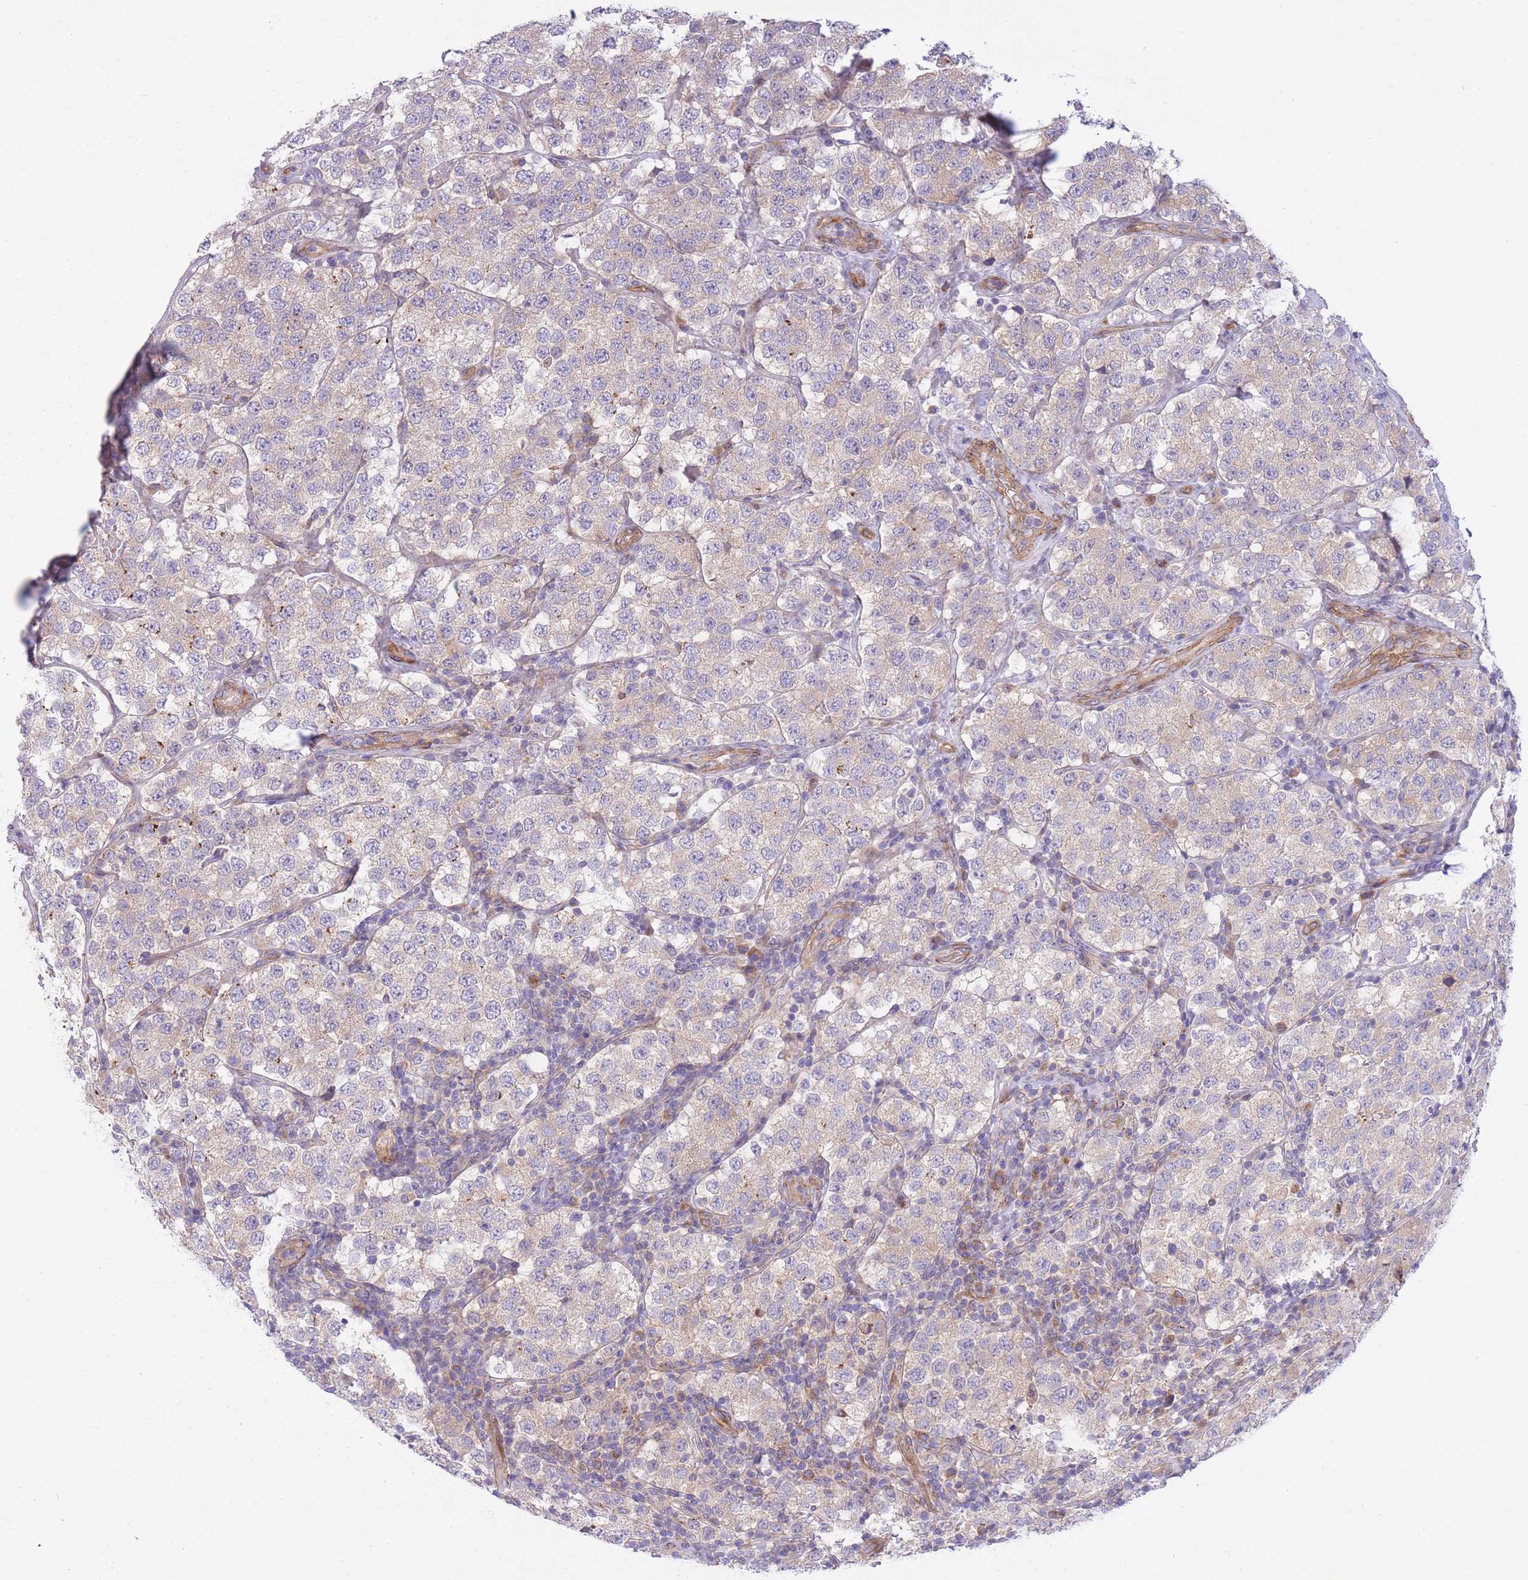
{"staining": {"intensity": "weak", "quantity": "<25%", "location": "cytoplasmic/membranous"}, "tissue": "testis cancer", "cell_type": "Tumor cells", "image_type": "cancer", "snomed": [{"axis": "morphology", "description": "Seminoma, NOS"}, {"axis": "topography", "description": "Testis"}], "caption": "Immunohistochemistry of seminoma (testis) exhibits no staining in tumor cells.", "gene": "CHAC1", "patient": {"sex": "male", "age": 34}}